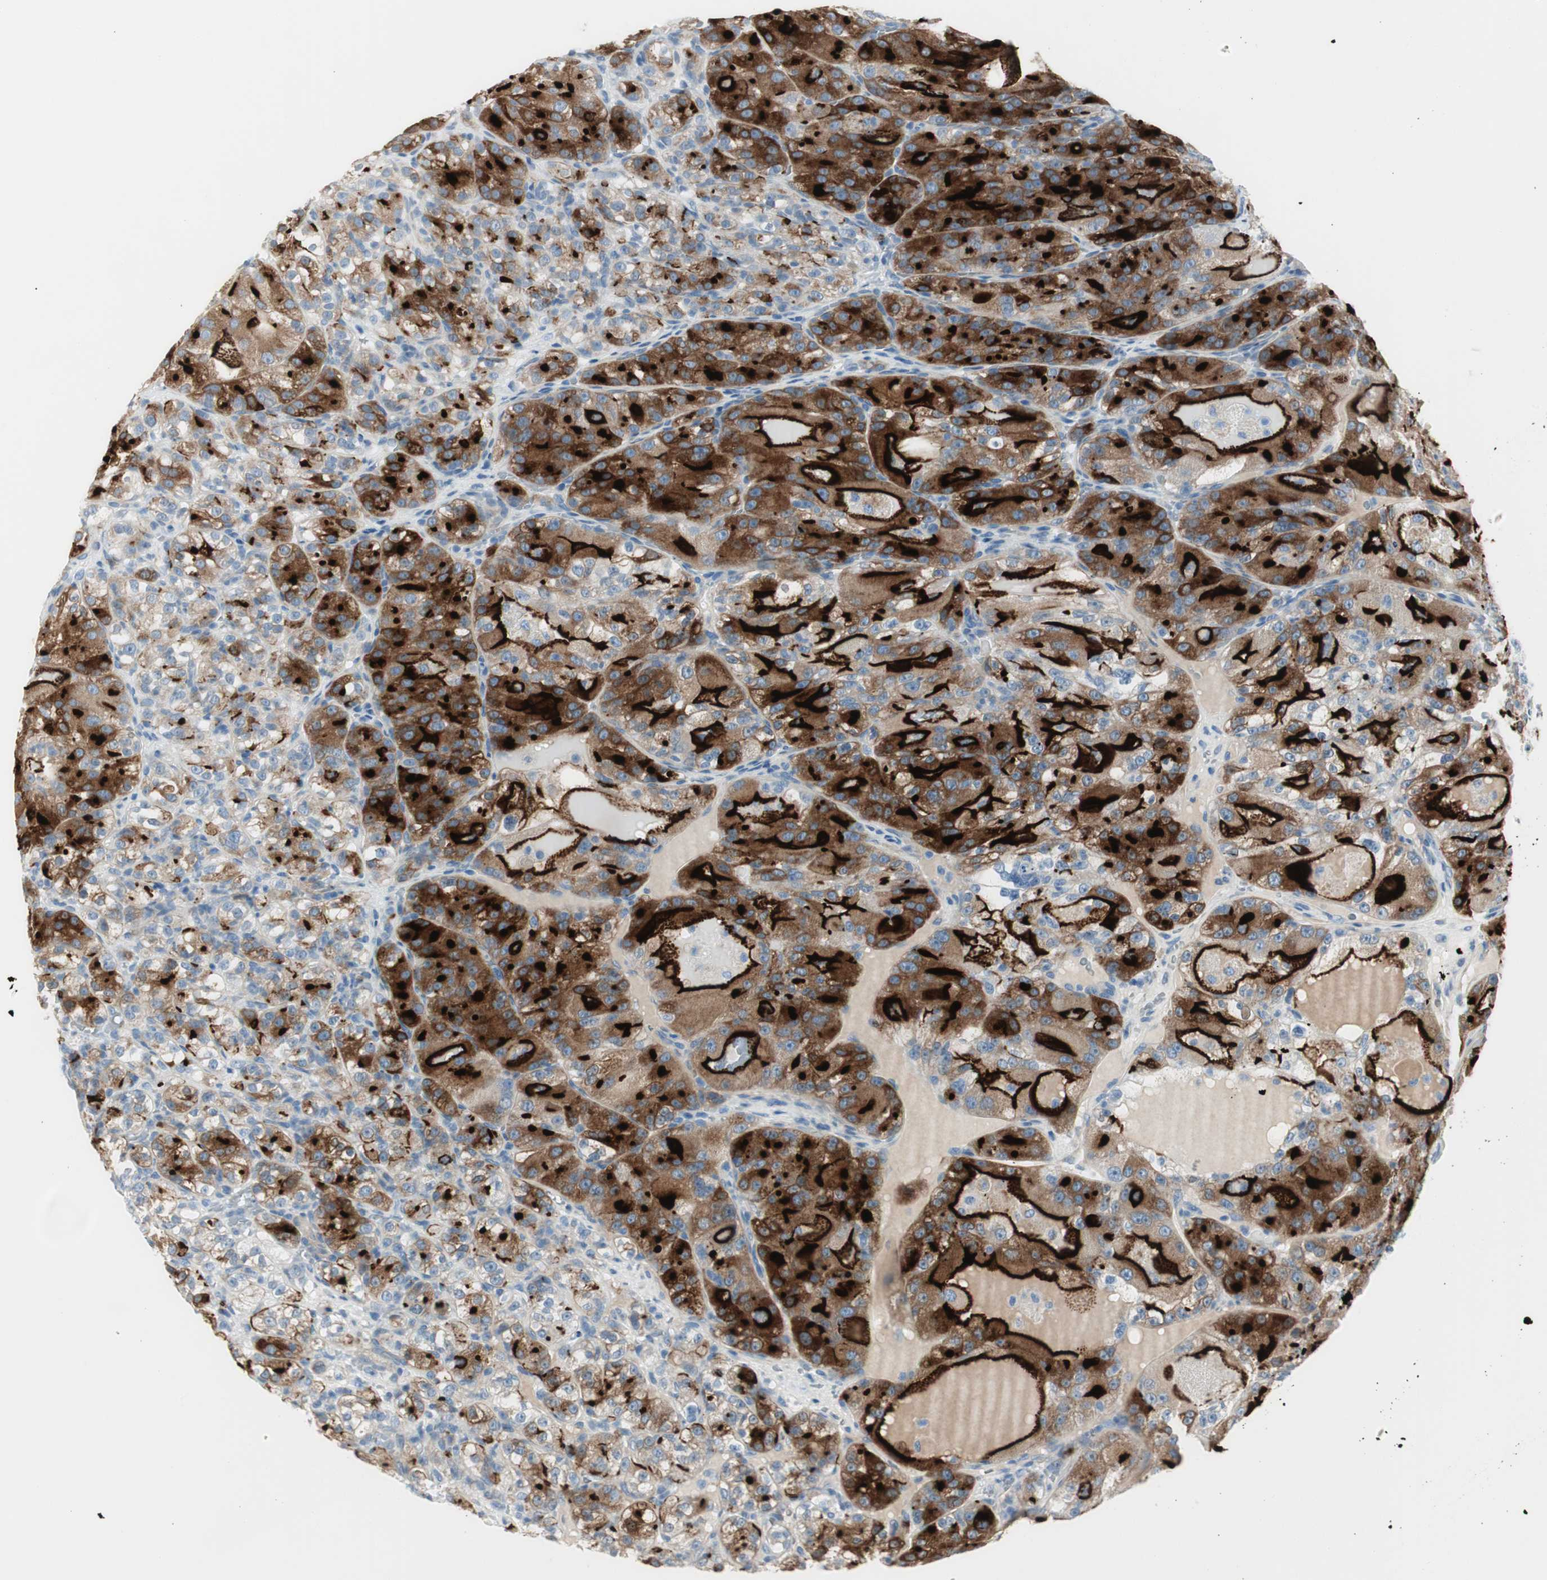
{"staining": {"intensity": "strong", "quantity": ">75%", "location": "cytoplasmic/membranous"}, "tissue": "renal cancer", "cell_type": "Tumor cells", "image_type": "cancer", "snomed": [{"axis": "morphology", "description": "Normal tissue, NOS"}, {"axis": "morphology", "description": "Adenocarcinoma, NOS"}, {"axis": "topography", "description": "Kidney"}], "caption": "There is high levels of strong cytoplasmic/membranous positivity in tumor cells of renal adenocarcinoma, as demonstrated by immunohistochemical staining (brown color).", "gene": "CDHR5", "patient": {"sex": "male", "age": 61}}